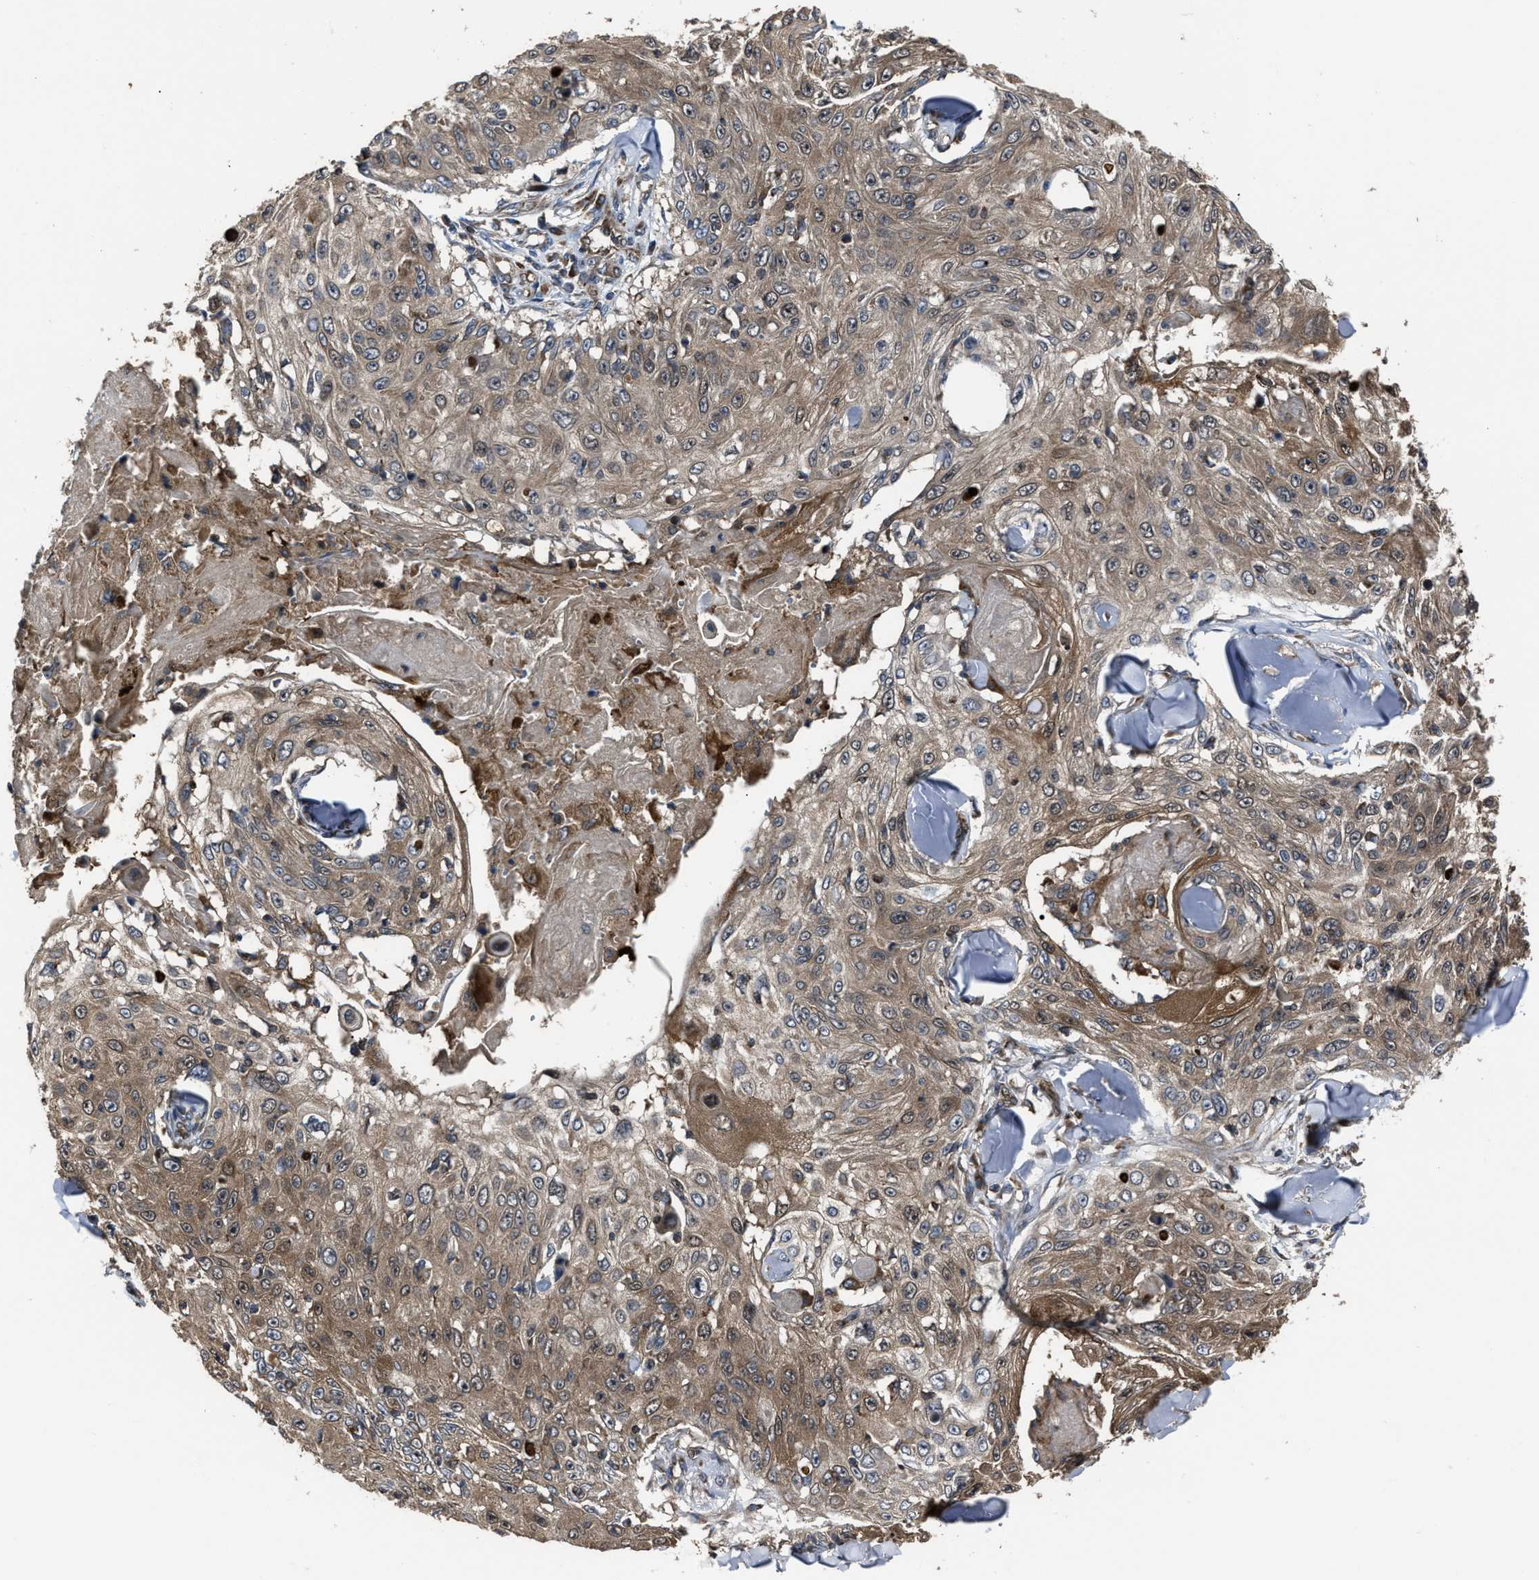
{"staining": {"intensity": "moderate", "quantity": ">75%", "location": "cytoplasmic/membranous"}, "tissue": "skin cancer", "cell_type": "Tumor cells", "image_type": "cancer", "snomed": [{"axis": "morphology", "description": "Squamous cell carcinoma, NOS"}, {"axis": "topography", "description": "Skin"}], "caption": "High-magnification brightfield microscopy of skin squamous cell carcinoma stained with DAB (3,3'-diaminobenzidine) (brown) and counterstained with hematoxylin (blue). tumor cells exhibit moderate cytoplasmic/membranous positivity is appreciated in approximately>75% of cells.", "gene": "PASK", "patient": {"sex": "male", "age": 86}}